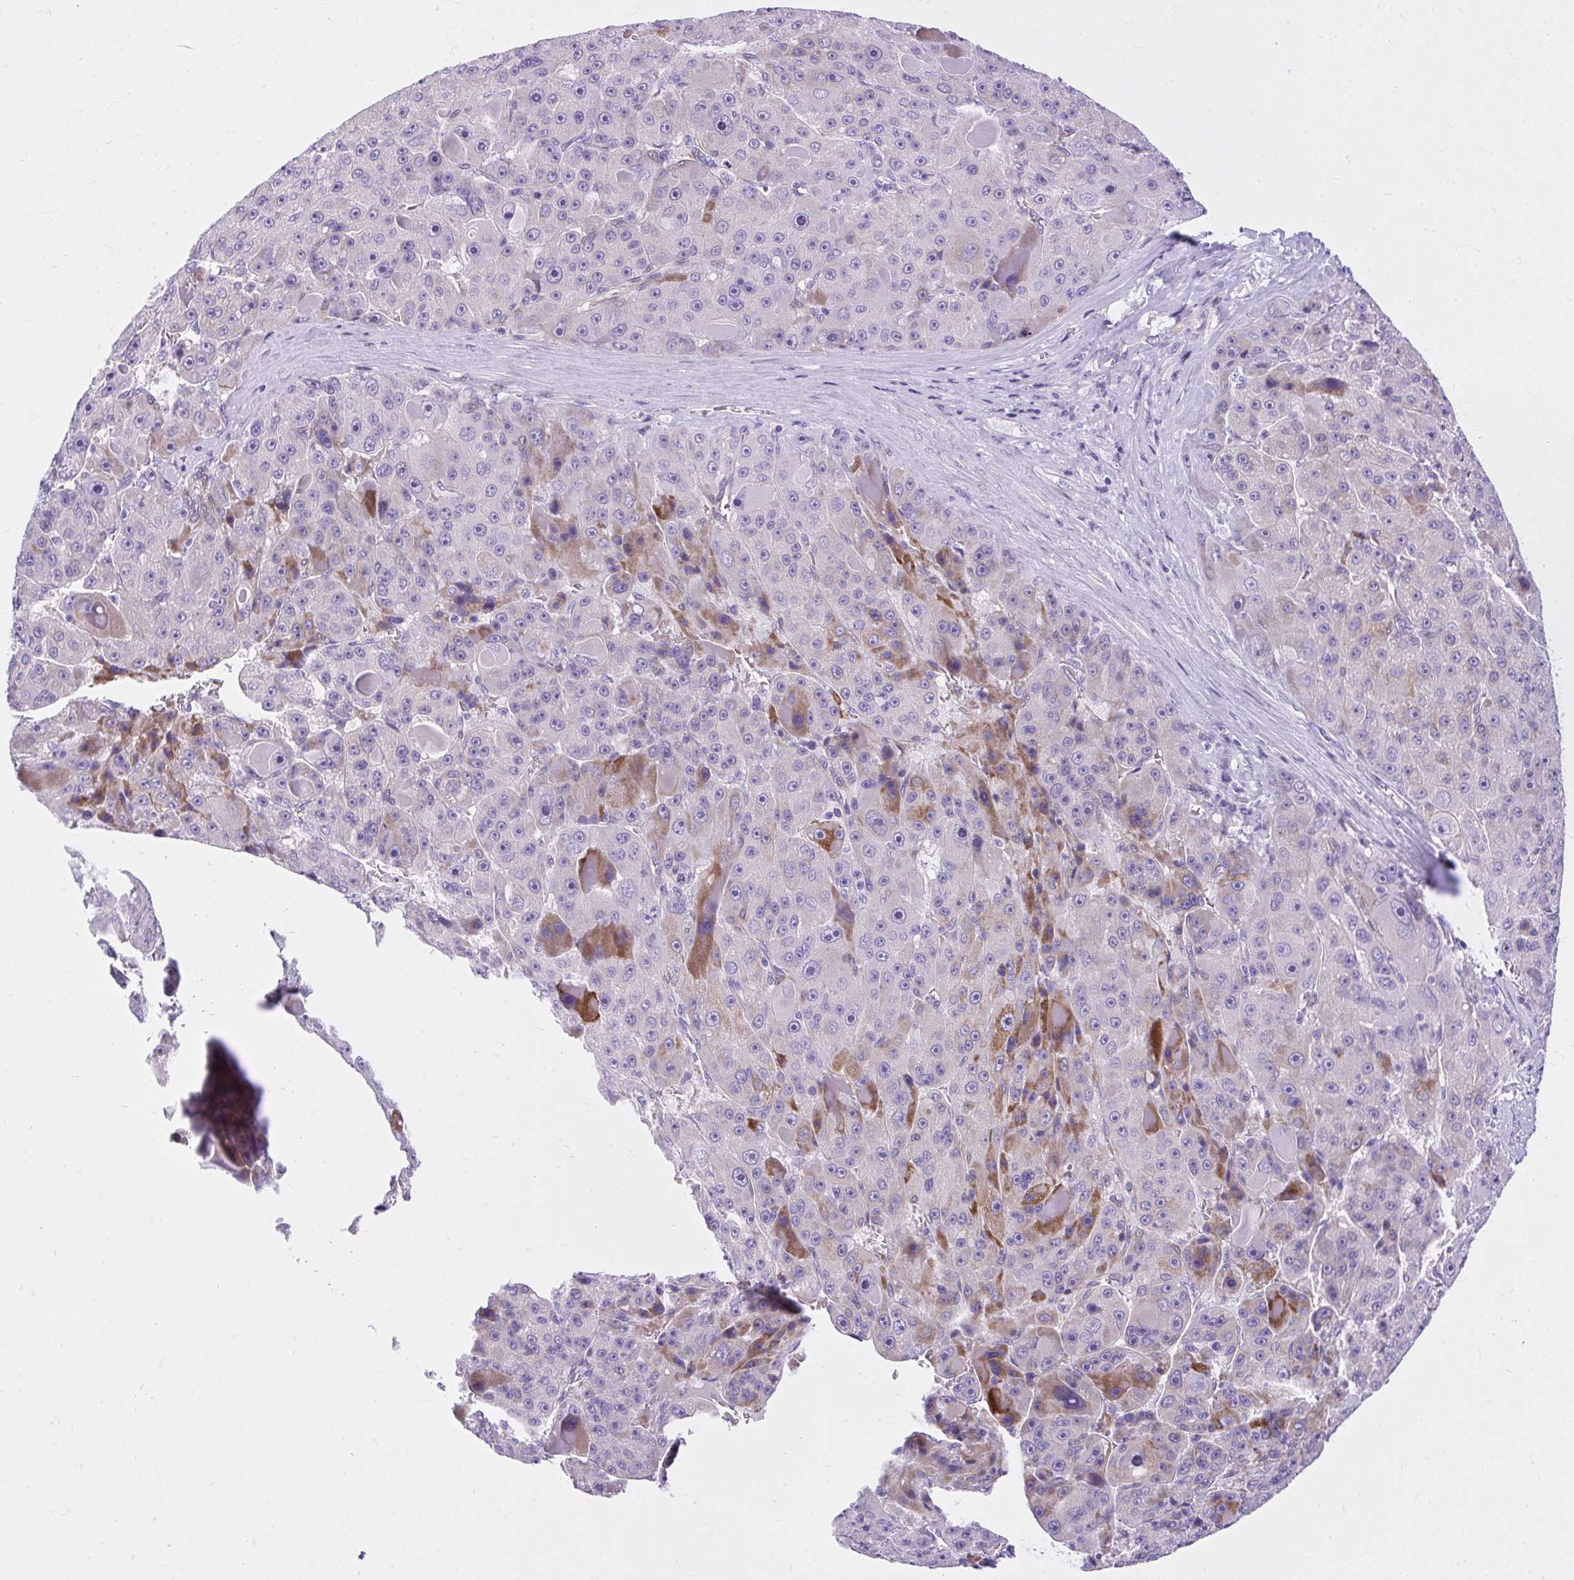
{"staining": {"intensity": "moderate", "quantity": "<25%", "location": "cytoplasmic/membranous"}, "tissue": "liver cancer", "cell_type": "Tumor cells", "image_type": "cancer", "snomed": [{"axis": "morphology", "description": "Carcinoma, Hepatocellular, NOS"}, {"axis": "topography", "description": "Liver"}], "caption": "About <25% of tumor cells in human liver cancer demonstrate moderate cytoplasmic/membranous protein positivity as visualized by brown immunohistochemical staining.", "gene": "ADAMTSL1", "patient": {"sex": "male", "age": 76}}